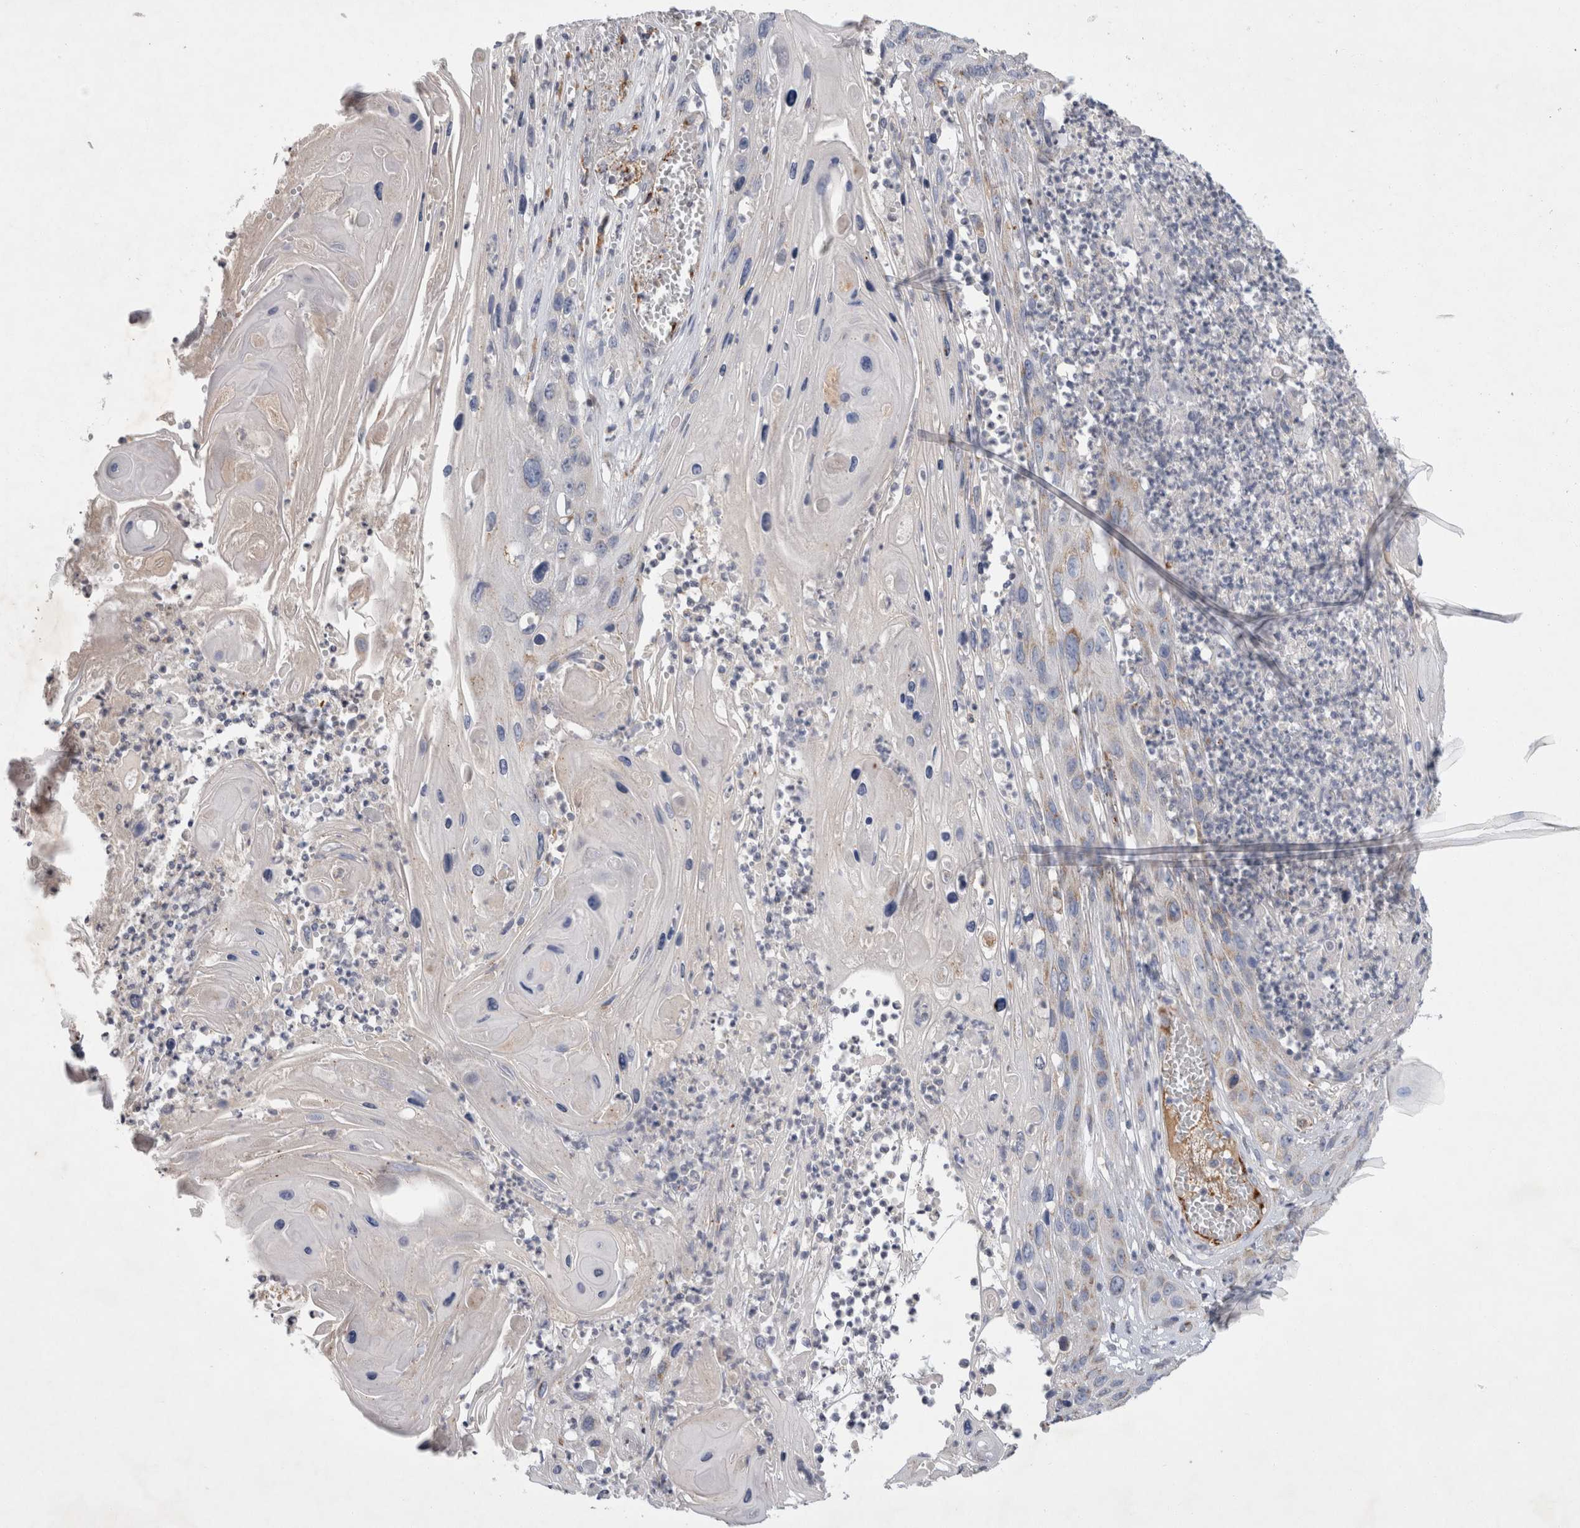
{"staining": {"intensity": "moderate", "quantity": "<25%", "location": "cytoplasmic/membranous"}, "tissue": "skin cancer", "cell_type": "Tumor cells", "image_type": "cancer", "snomed": [{"axis": "morphology", "description": "Squamous cell carcinoma, NOS"}, {"axis": "topography", "description": "Skin"}], "caption": "A brown stain shows moderate cytoplasmic/membranous staining of a protein in human skin squamous cell carcinoma tumor cells. The protein of interest is shown in brown color, while the nuclei are stained blue.", "gene": "IARS2", "patient": {"sex": "male", "age": 55}}